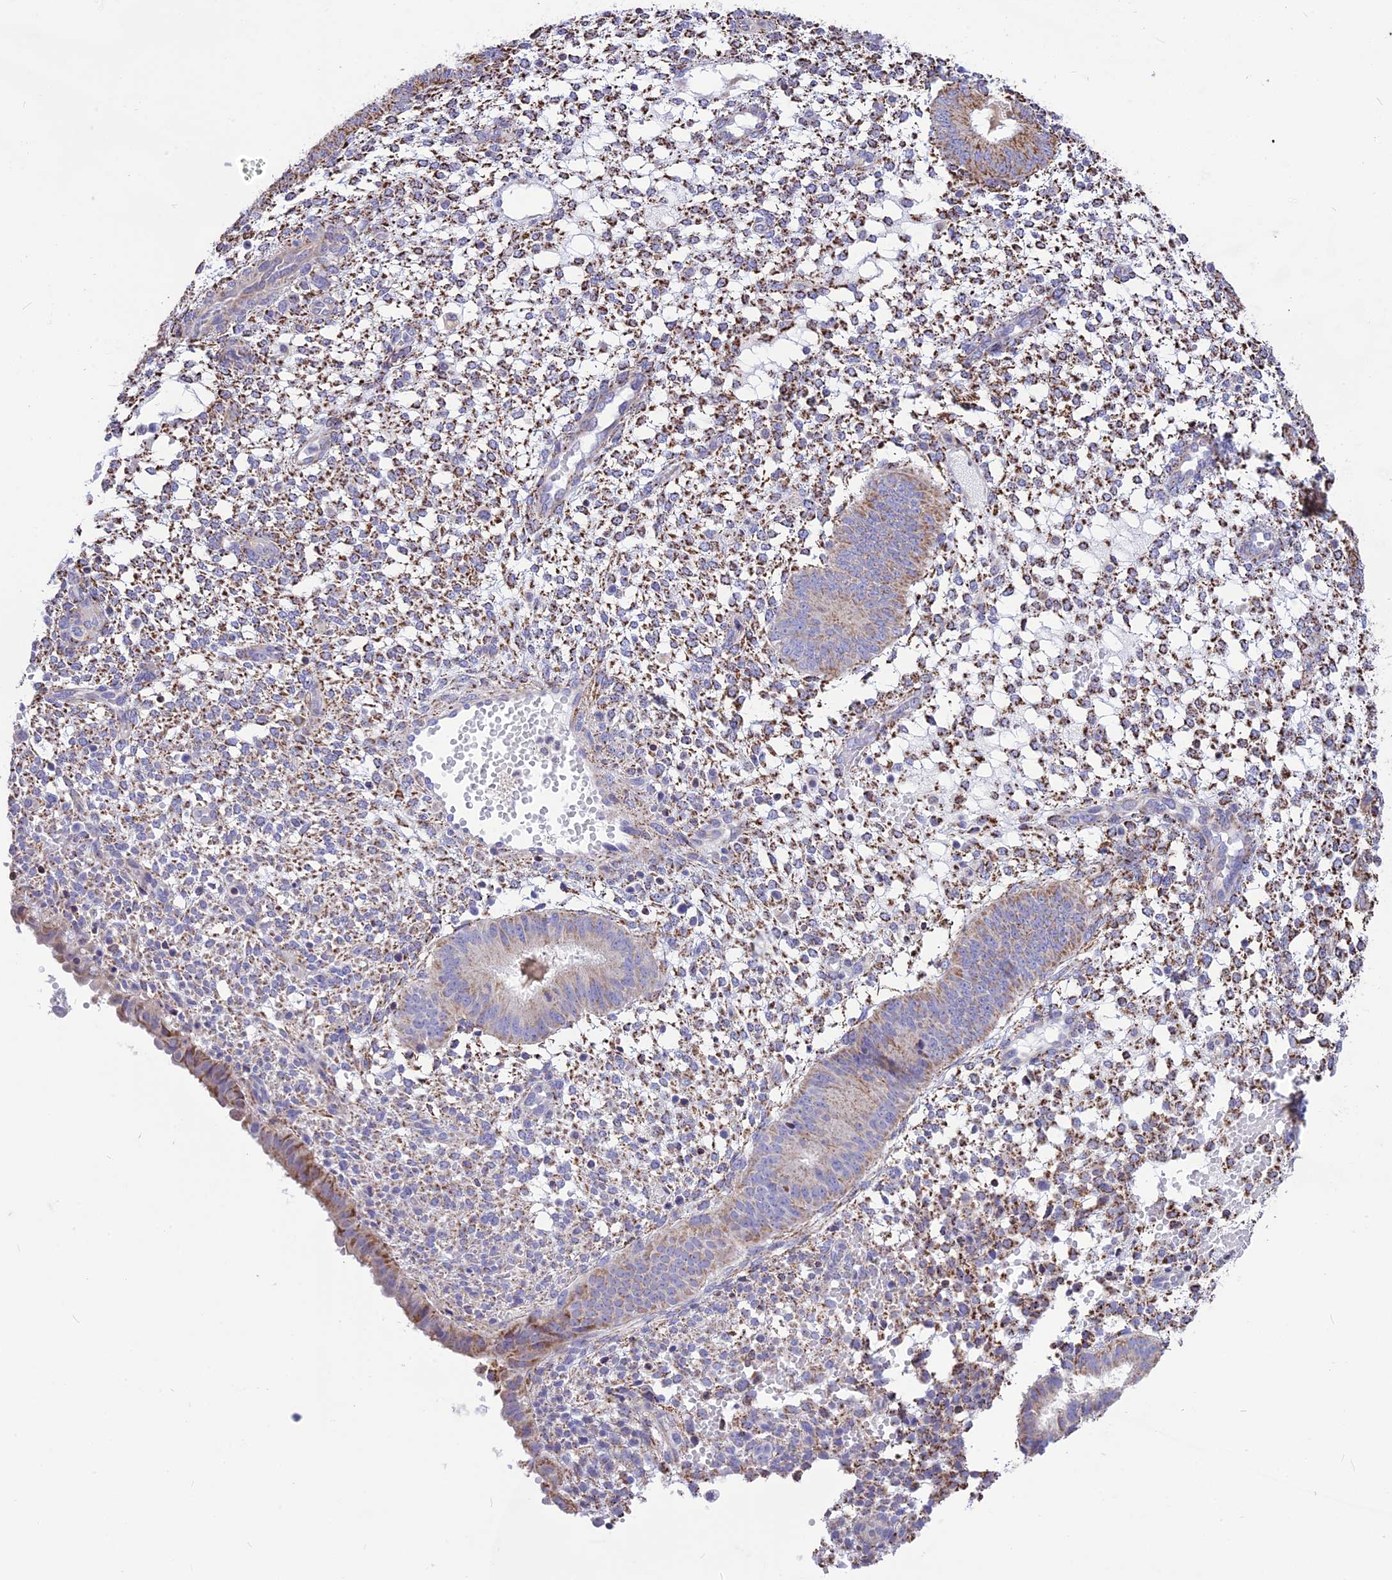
{"staining": {"intensity": "strong", "quantity": "25%-75%", "location": "cytoplasmic/membranous"}, "tissue": "endometrium", "cell_type": "Cells in endometrial stroma", "image_type": "normal", "snomed": [{"axis": "morphology", "description": "Normal tissue, NOS"}, {"axis": "topography", "description": "Endometrium"}], "caption": "Strong cytoplasmic/membranous positivity is seen in approximately 25%-75% of cells in endometrial stroma in unremarkable endometrium. The protein of interest is shown in brown color, while the nuclei are stained blue.", "gene": "DOC2B", "patient": {"sex": "female", "age": 49}}